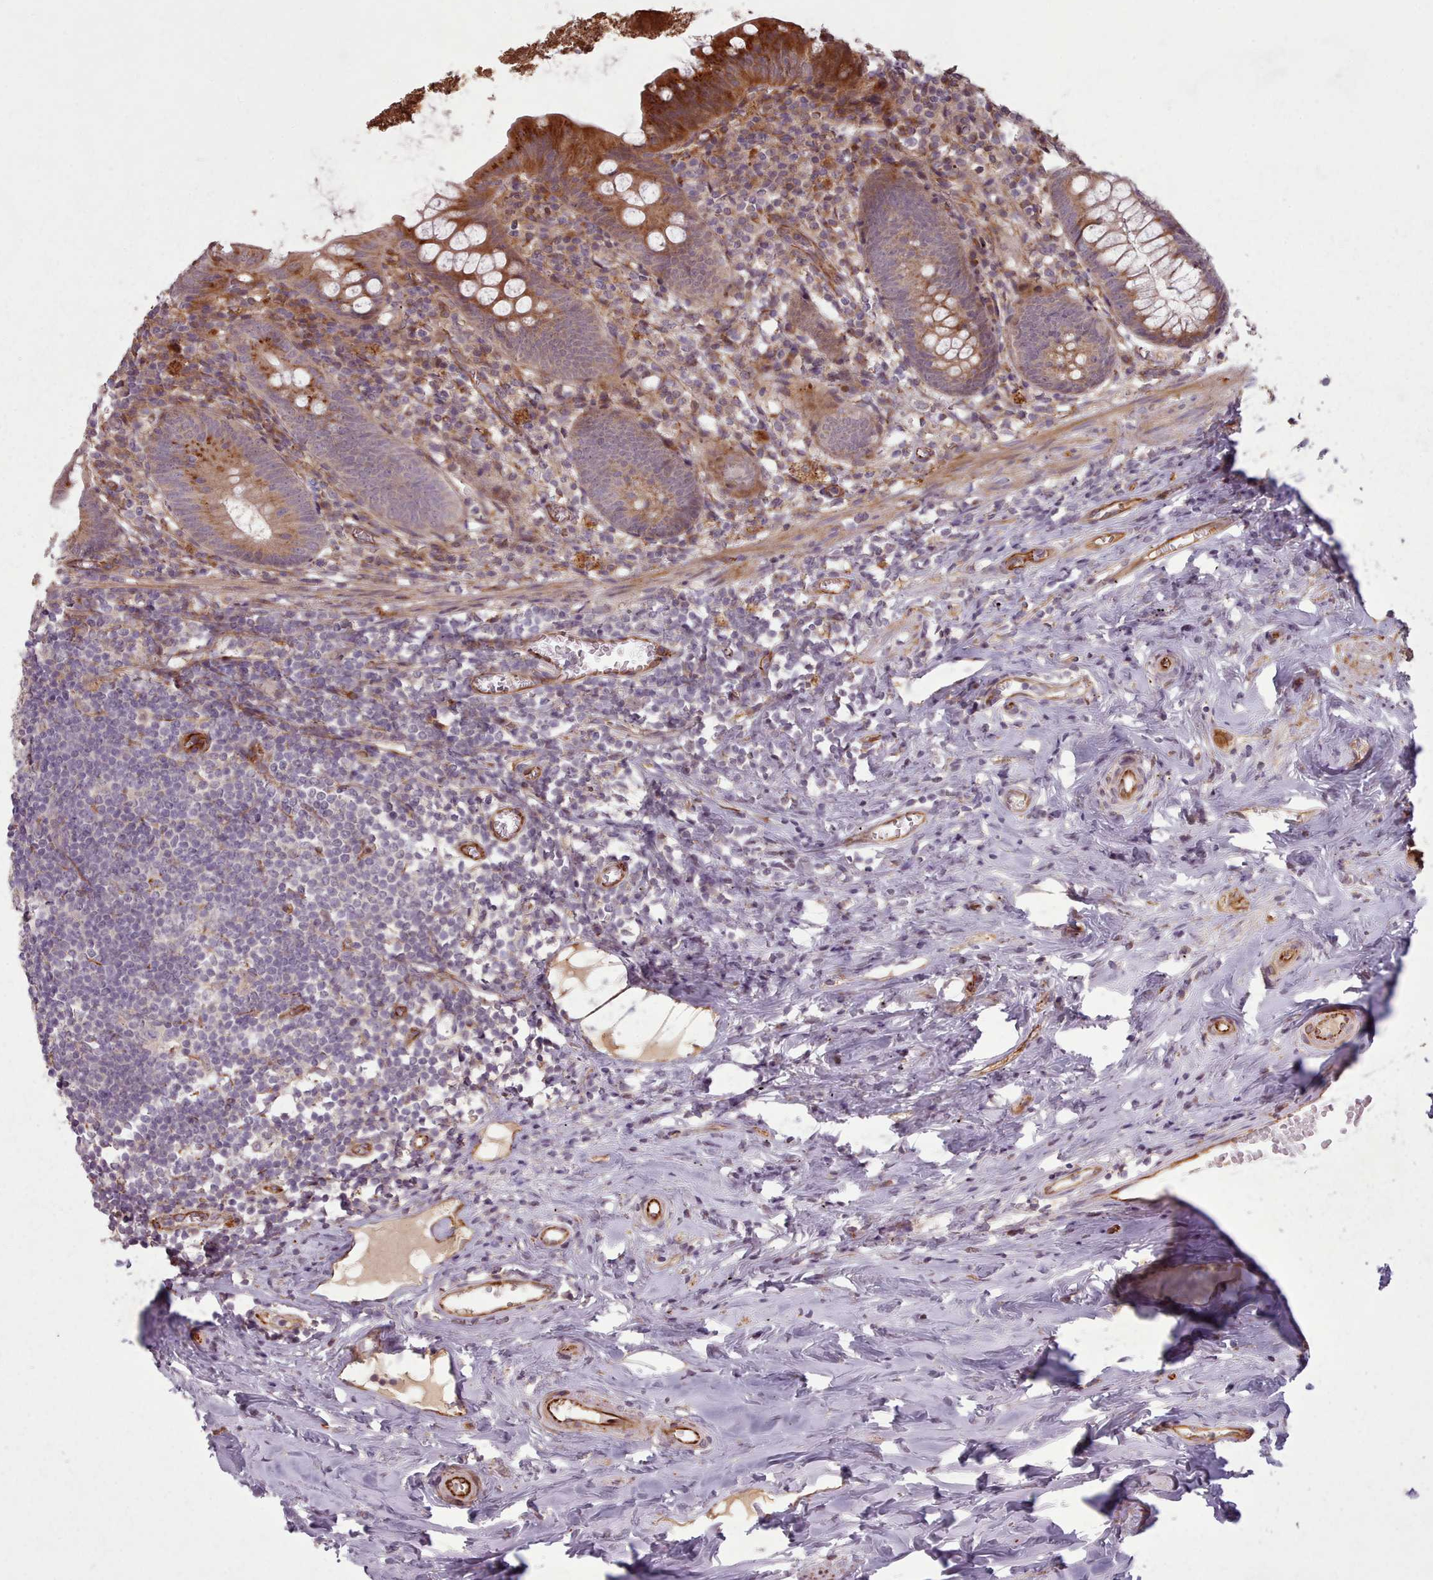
{"staining": {"intensity": "strong", "quantity": ">75%", "location": "cytoplasmic/membranous"}, "tissue": "appendix", "cell_type": "Glandular cells", "image_type": "normal", "snomed": [{"axis": "morphology", "description": "Normal tissue, NOS"}, {"axis": "topography", "description": "Appendix"}], "caption": "Immunohistochemistry micrograph of benign appendix stained for a protein (brown), which reveals high levels of strong cytoplasmic/membranous positivity in approximately >75% of glandular cells.", "gene": "GBGT1", "patient": {"sex": "female", "age": 51}}